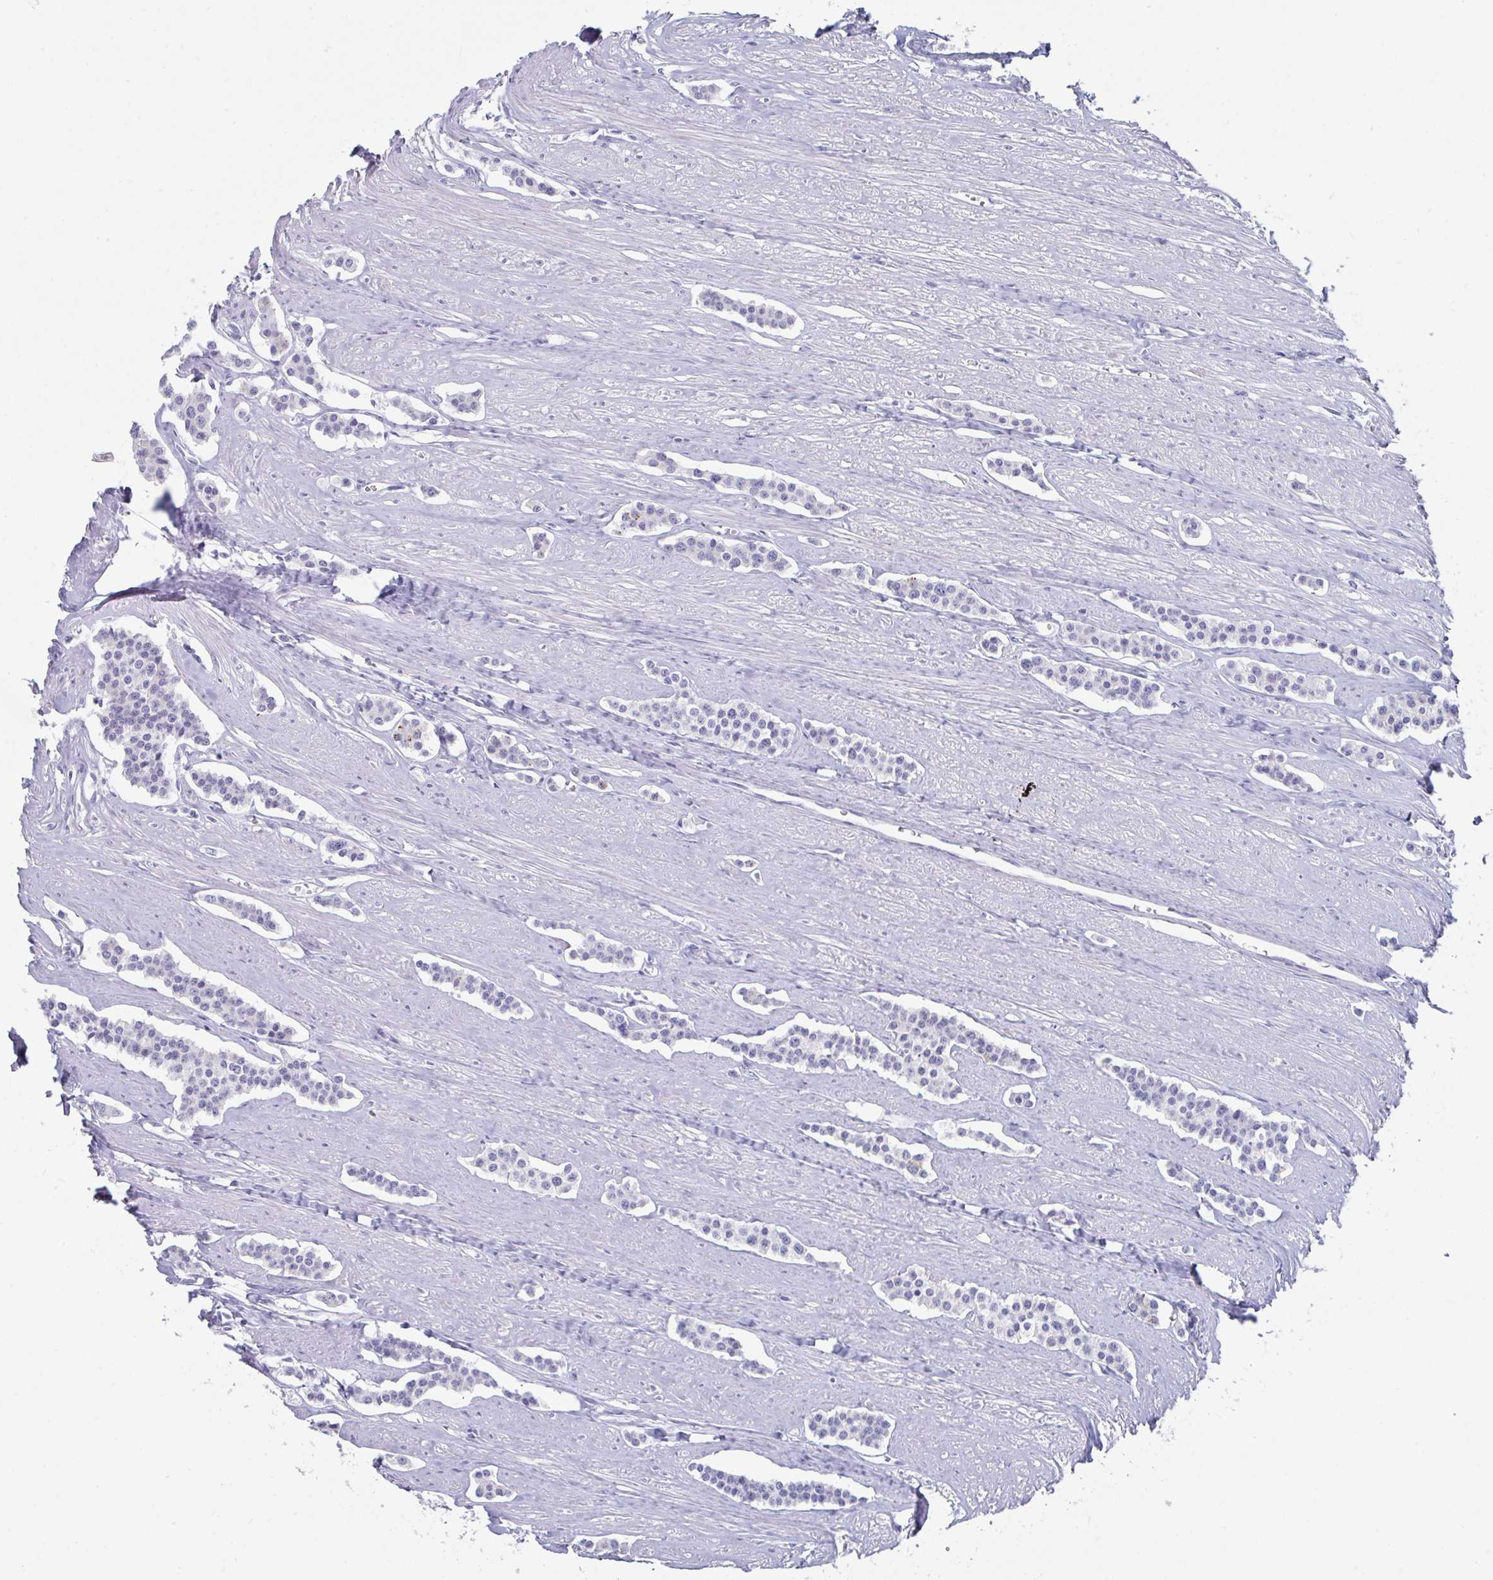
{"staining": {"intensity": "negative", "quantity": "none", "location": "none"}, "tissue": "carcinoid", "cell_type": "Tumor cells", "image_type": "cancer", "snomed": [{"axis": "morphology", "description": "Carcinoid, malignant, NOS"}, {"axis": "topography", "description": "Small intestine"}], "caption": "High magnification brightfield microscopy of carcinoid stained with DAB (3,3'-diaminobenzidine) (brown) and counterstained with hematoxylin (blue): tumor cells show no significant positivity.", "gene": "RUBCN", "patient": {"sex": "male", "age": 60}}